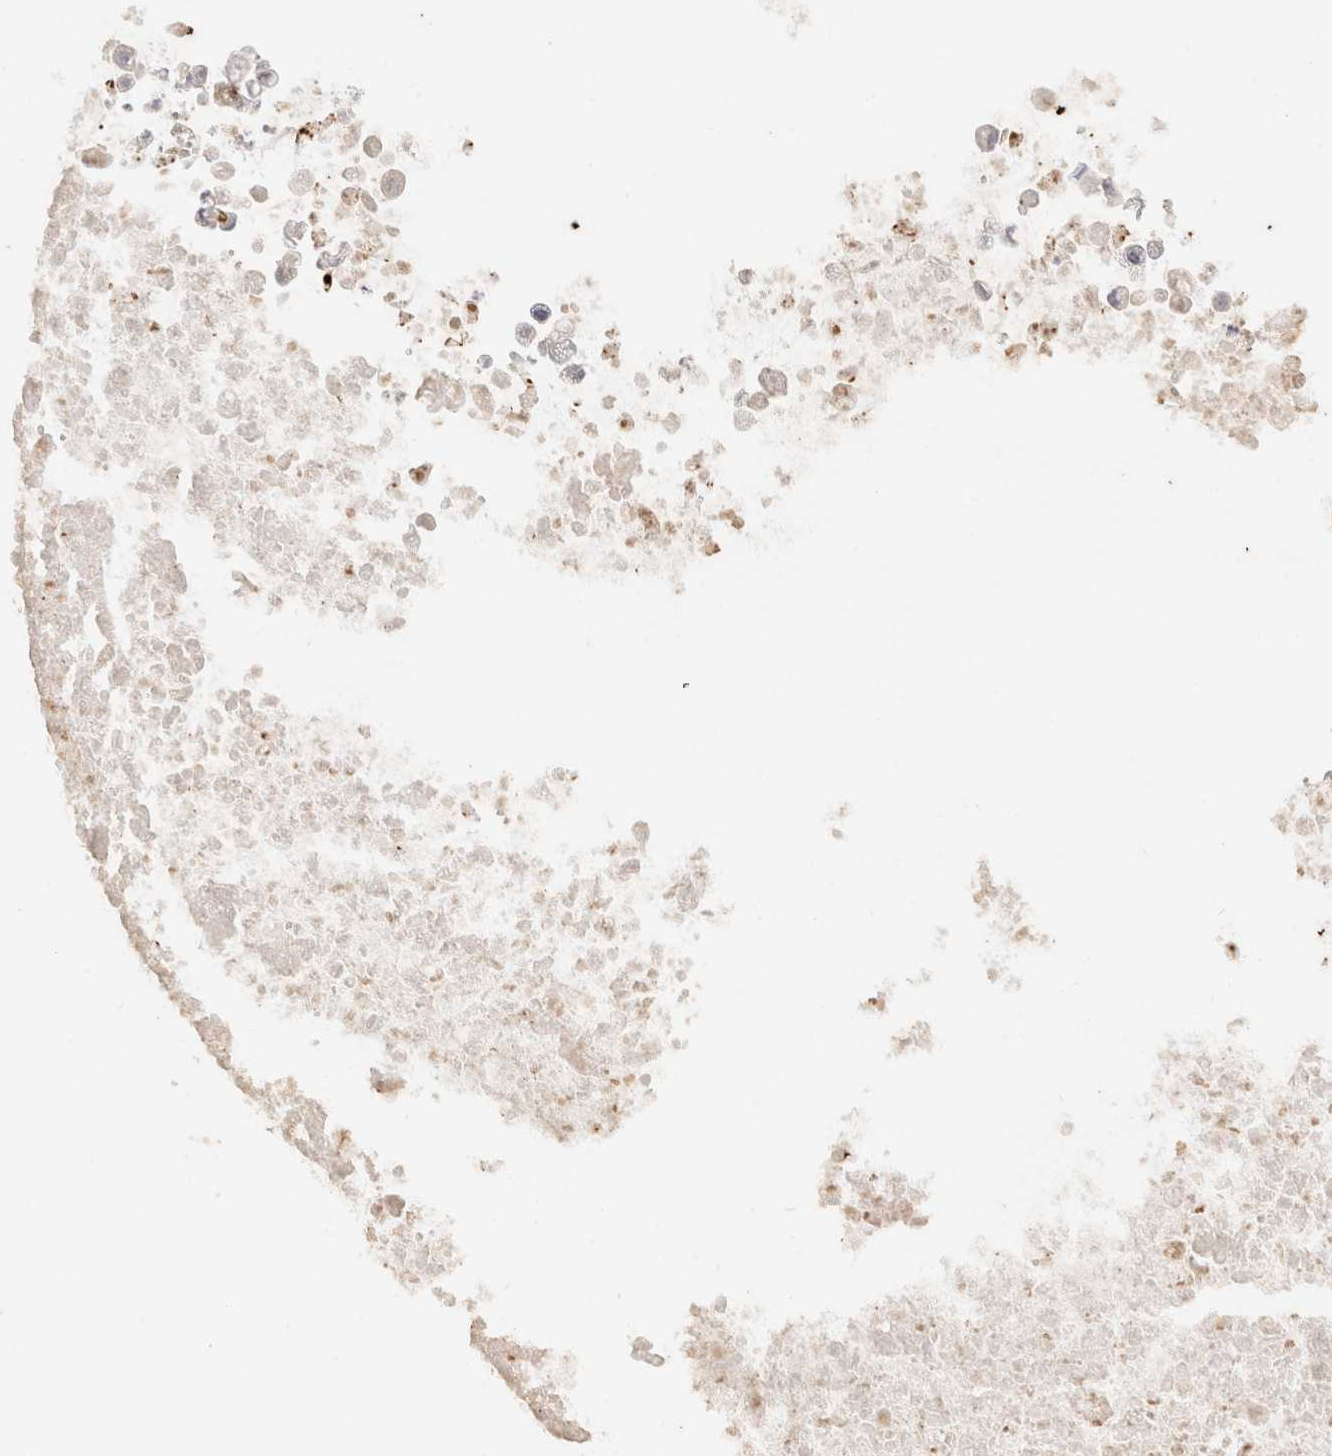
{"staining": {"intensity": "negative", "quantity": "none", "location": "none"}, "tissue": "ovarian cancer", "cell_type": "Tumor cells", "image_type": "cancer", "snomed": [{"axis": "morphology", "description": "Cystadenocarcinoma, mucinous, NOS"}, {"axis": "topography", "description": "Ovary"}], "caption": "Tumor cells are negative for brown protein staining in mucinous cystadenocarcinoma (ovarian).", "gene": "SCGB2A2", "patient": {"sex": "female", "age": 37}}